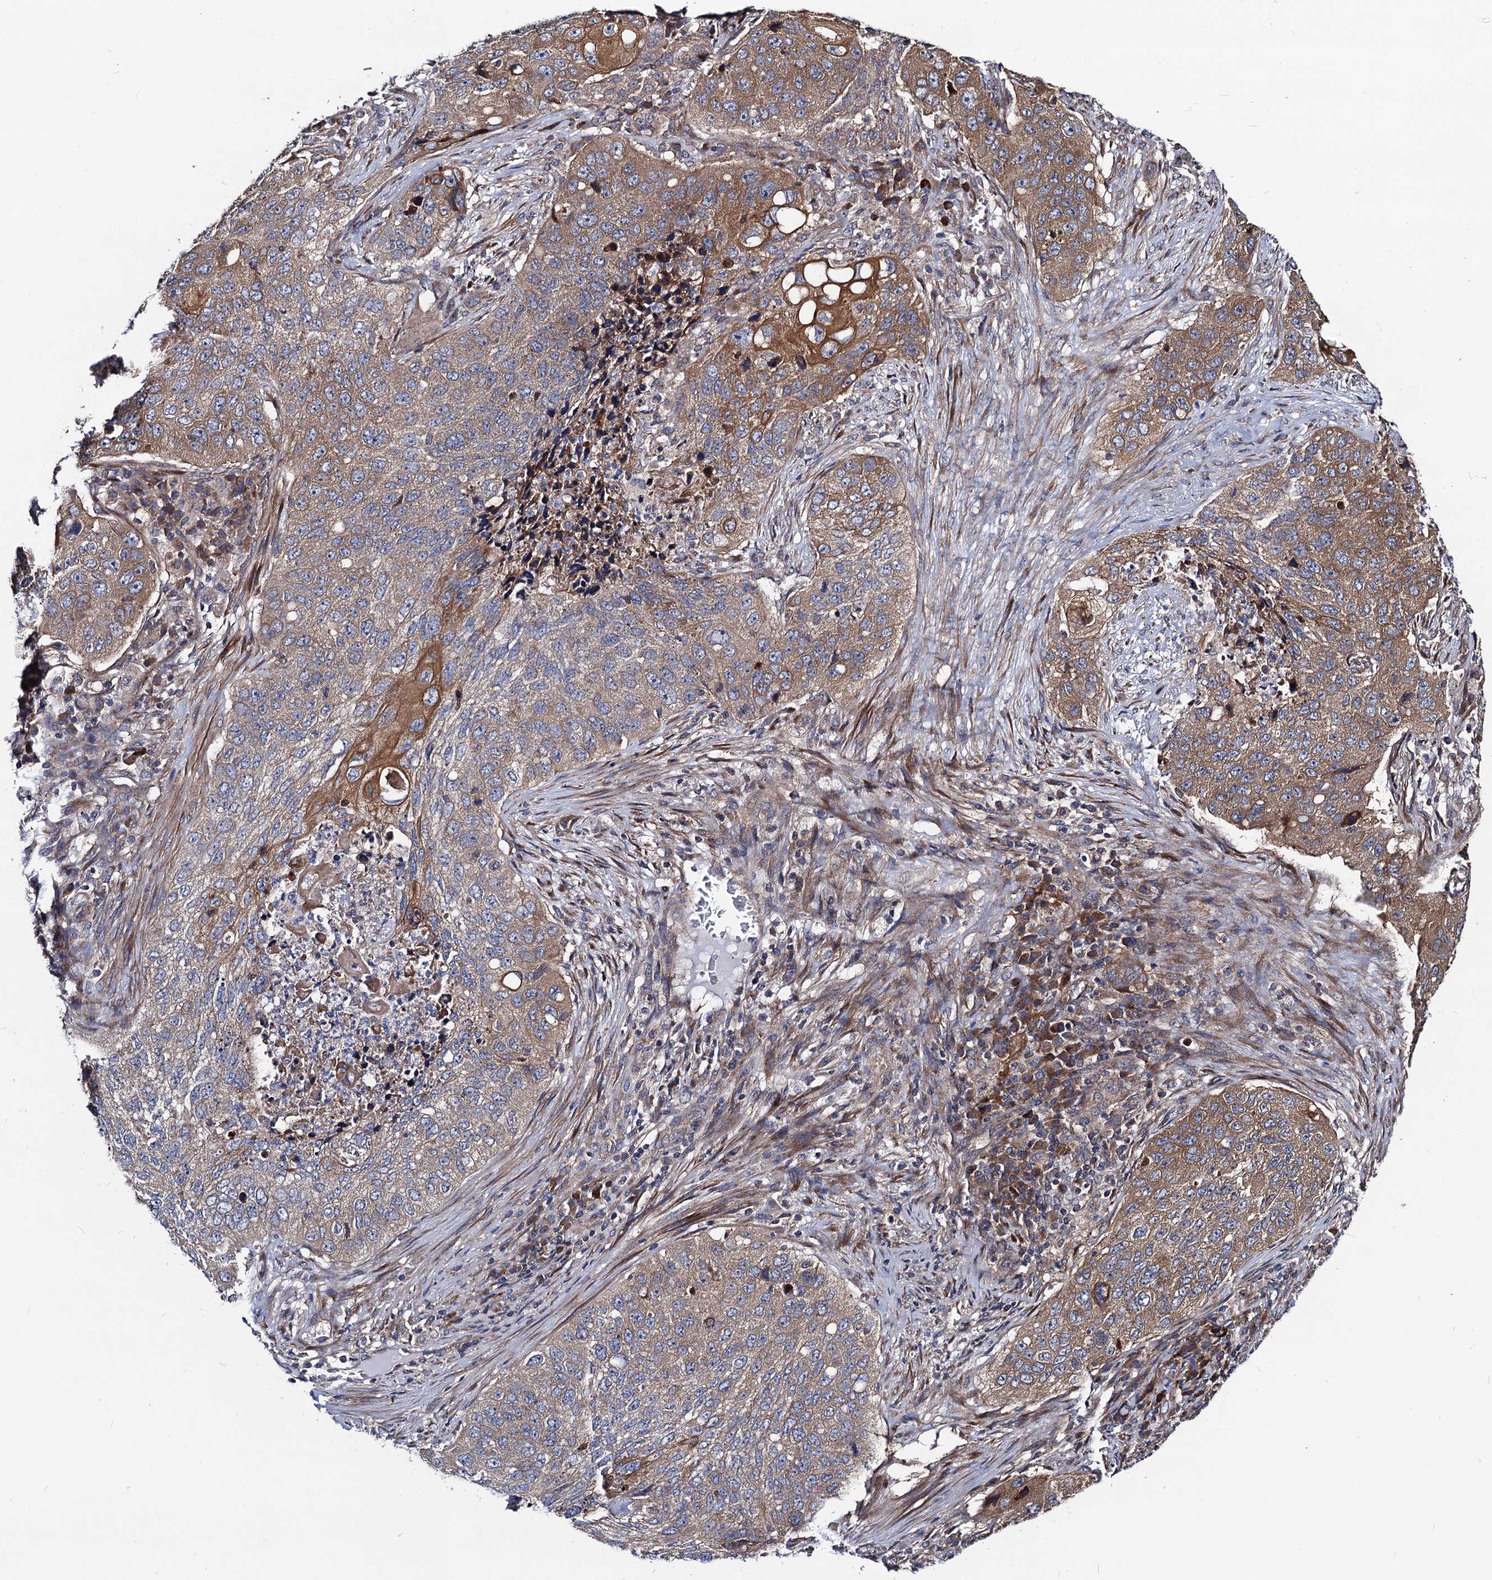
{"staining": {"intensity": "moderate", "quantity": "25%-75%", "location": "cytoplasmic/membranous"}, "tissue": "lung cancer", "cell_type": "Tumor cells", "image_type": "cancer", "snomed": [{"axis": "morphology", "description": "Squamous cell carcinoma, NOS"}, {"axis": "topography", "description": "Lung"}], "caption": "Immunohistochemical staining of human squamous cell carcinoma (lung) demonstrates medium levels of moderate cytoplasmic/membranous positivity in about 25%-75% of tumor cells.", "gene": "DYDC1", "patient": {"sex": "female", "age": 63}}